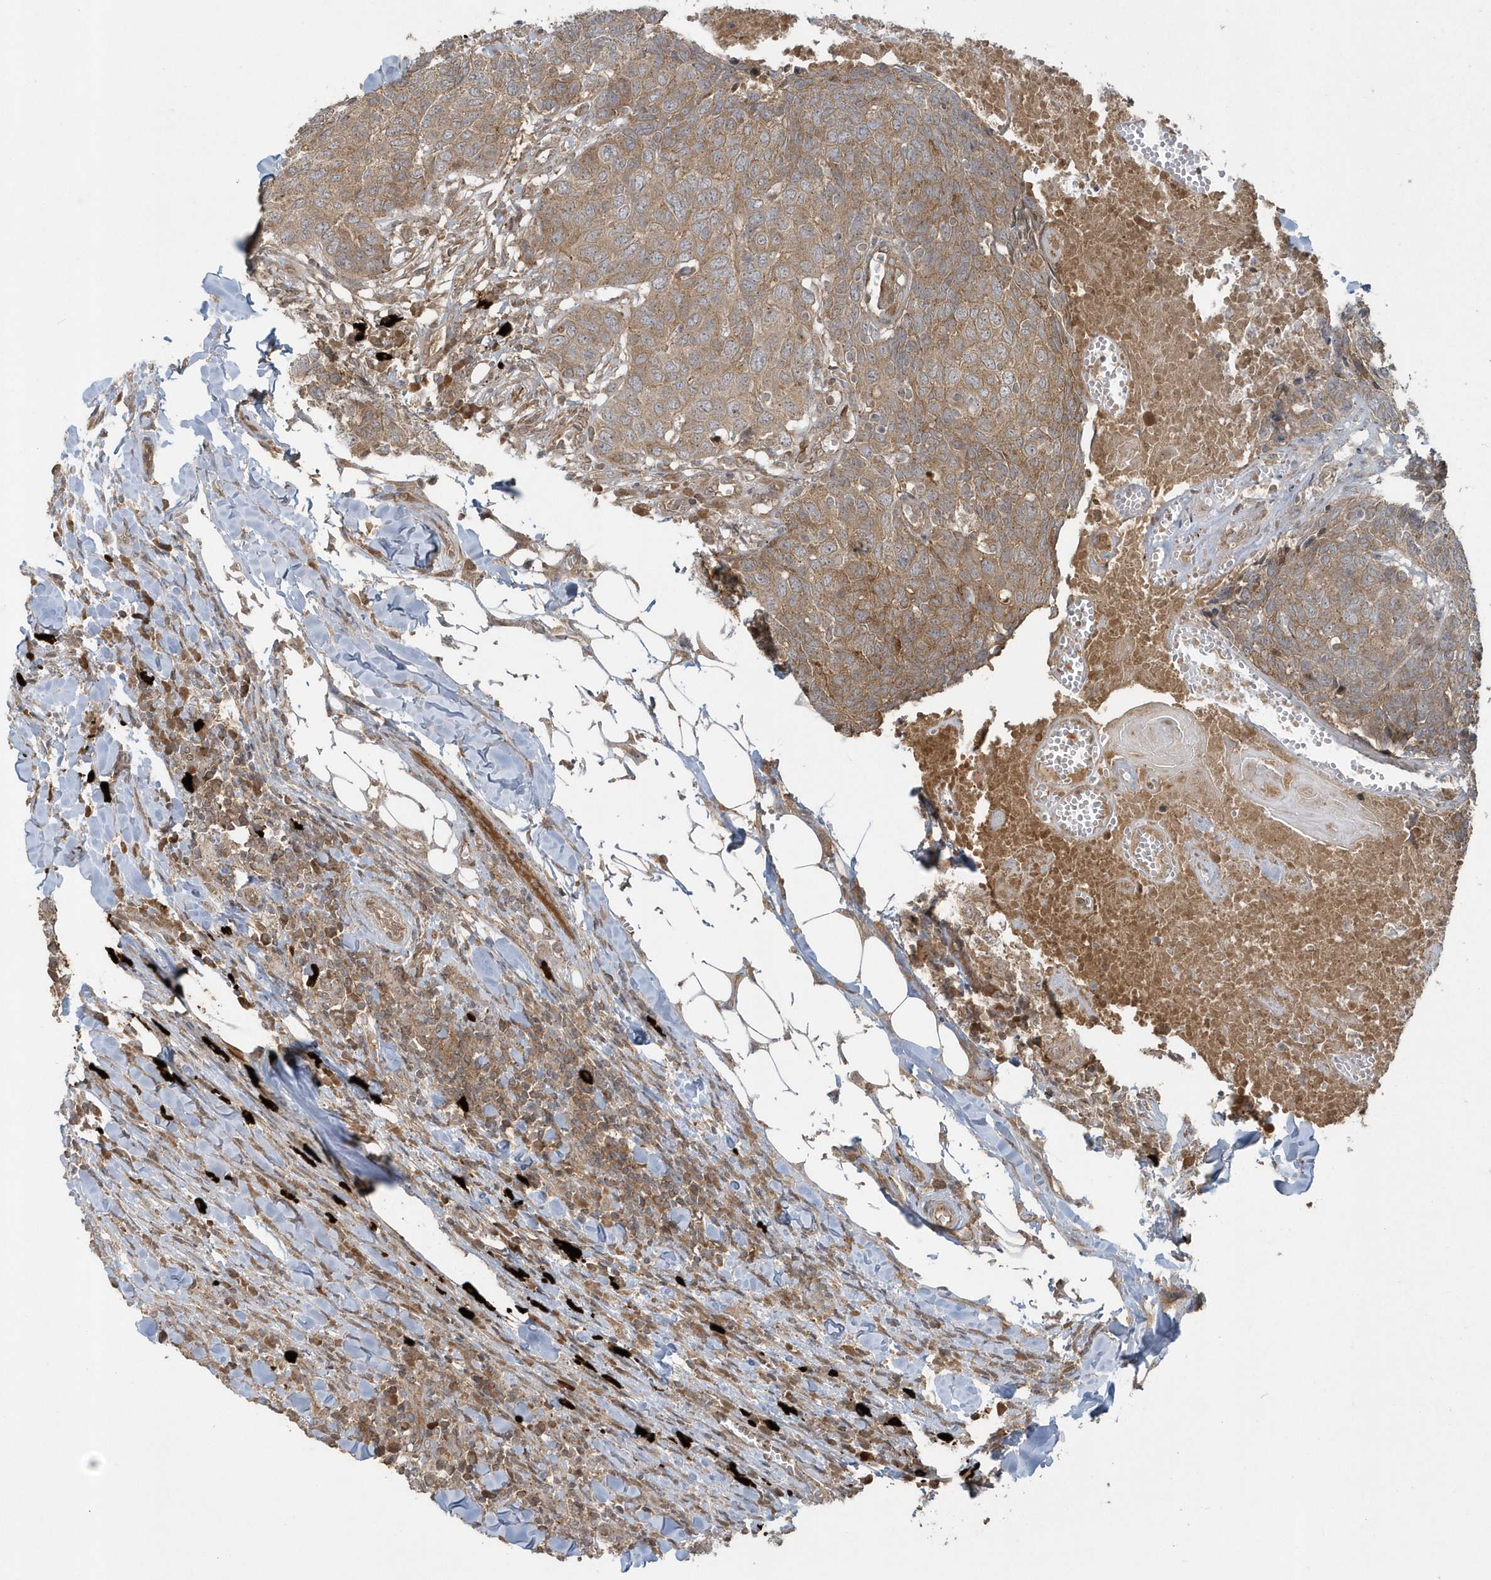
{"staining": {"intensity": "moderate", "quantity": ">75%", "location": "cytoplasmic/membranous"}, "tissue": "head and neck cancer", "cell_type": "Tumor cells", "image_type": "cancer", "snomed": [{"axis": "morphology", "description": "Squamous cell carcinoma, NOS"}, {"axis": "topography", "description": "Head-Neck"}], "caption": "Moderate cytoplasmic/membranous staining is identified in about >75% of tumor cells in squamous cell carcinoma (head and neck).", "gene": "STIM2", "patient": {"sex": "male", "age": 66}}